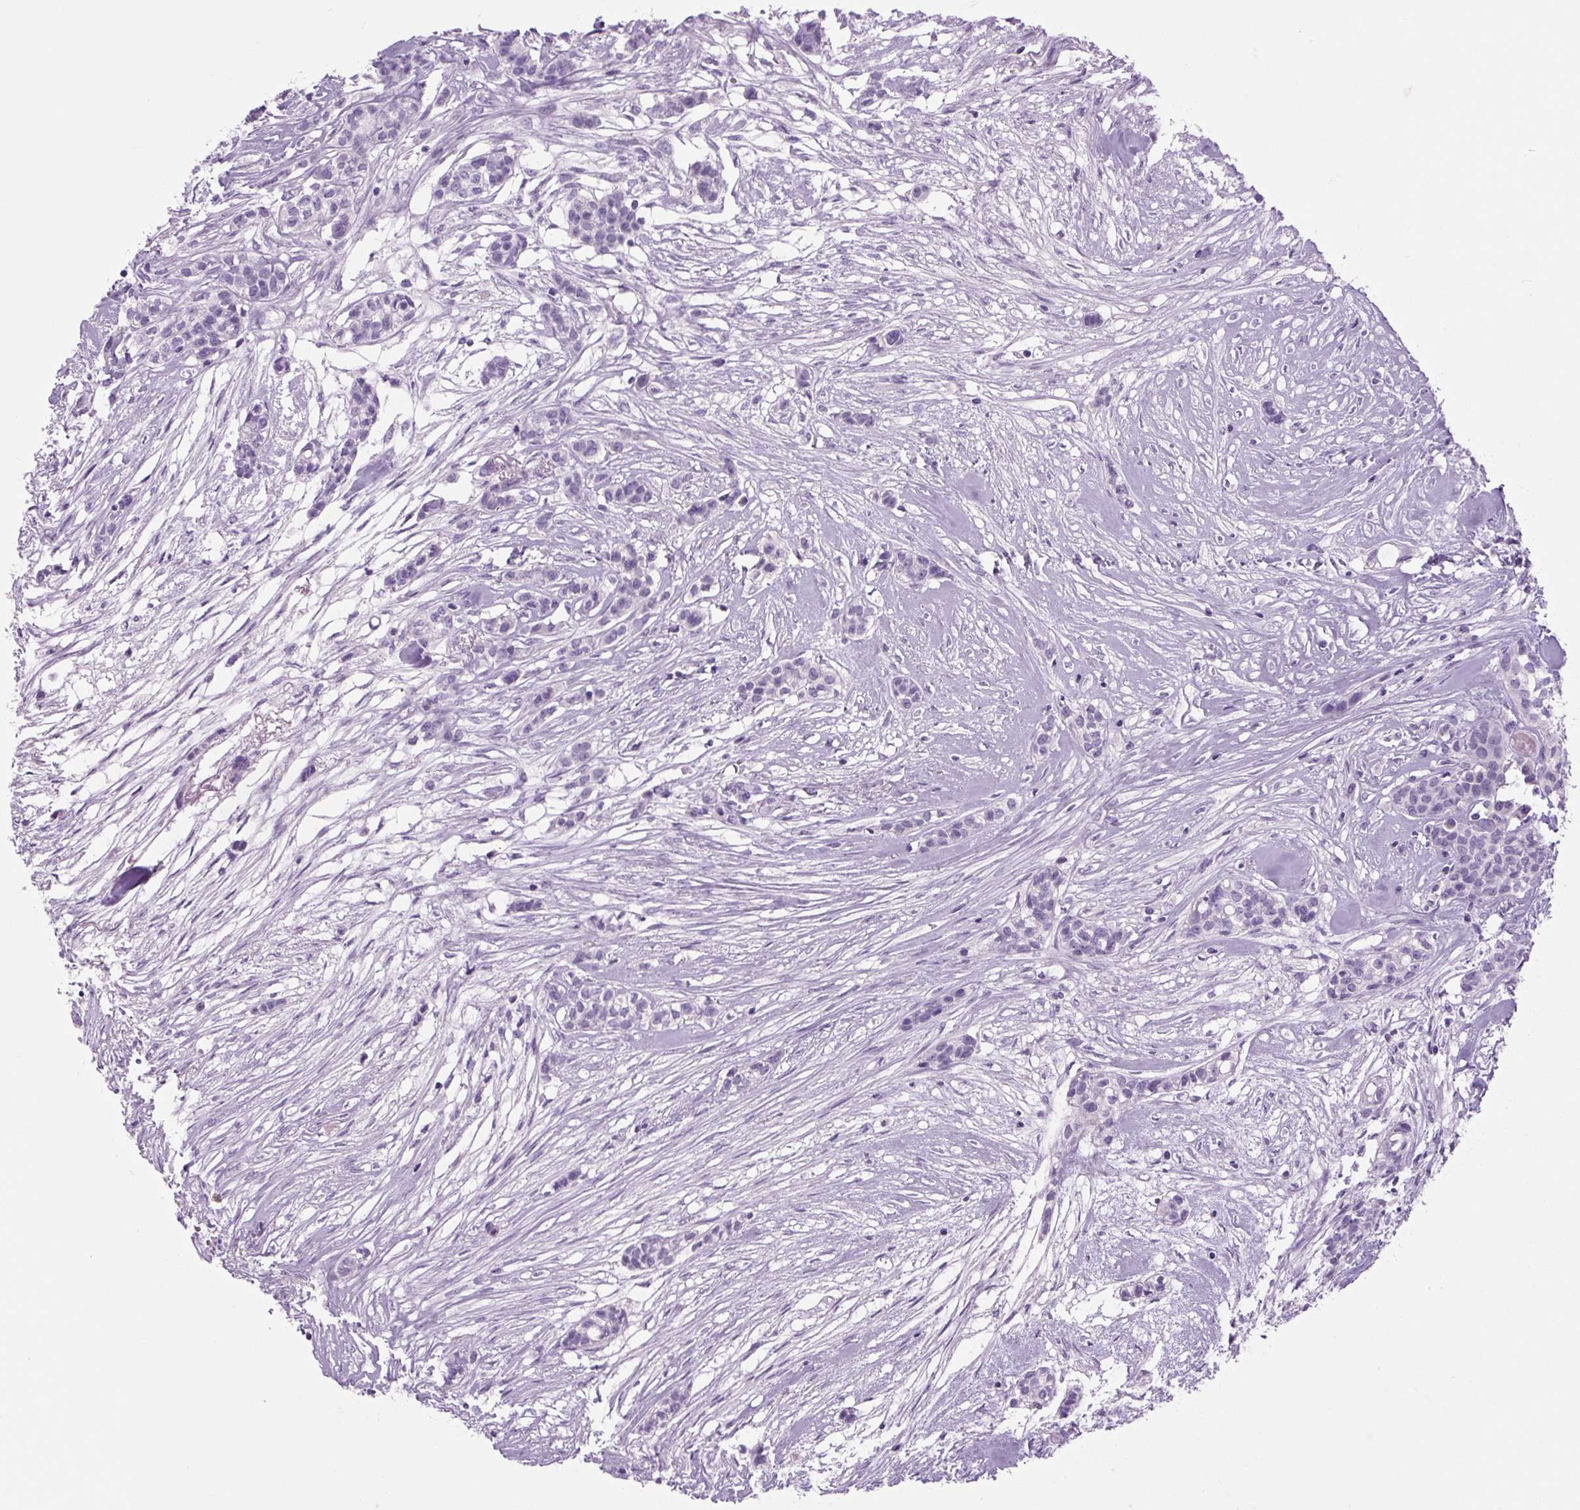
{"staining": {"intensity": "negative", "quantity": "none", "location": "none"}, "tissue": "head and neck cancer", "cell_type": "Tumor cells", "image_type": "cancer", "snomed": [{"axis": "morphology", "description": "Adenocarcinoma, NOS"}, {"axis": "topography", "description": "Head-Neck"}], "caption": "The immunohistochemistry histopathology image has no significant positivity in tumor cells of adenocarcinoma (head and neck) tissue.", "gene": "COL9A2", "patient": {"sex": "male", "age": 81}}